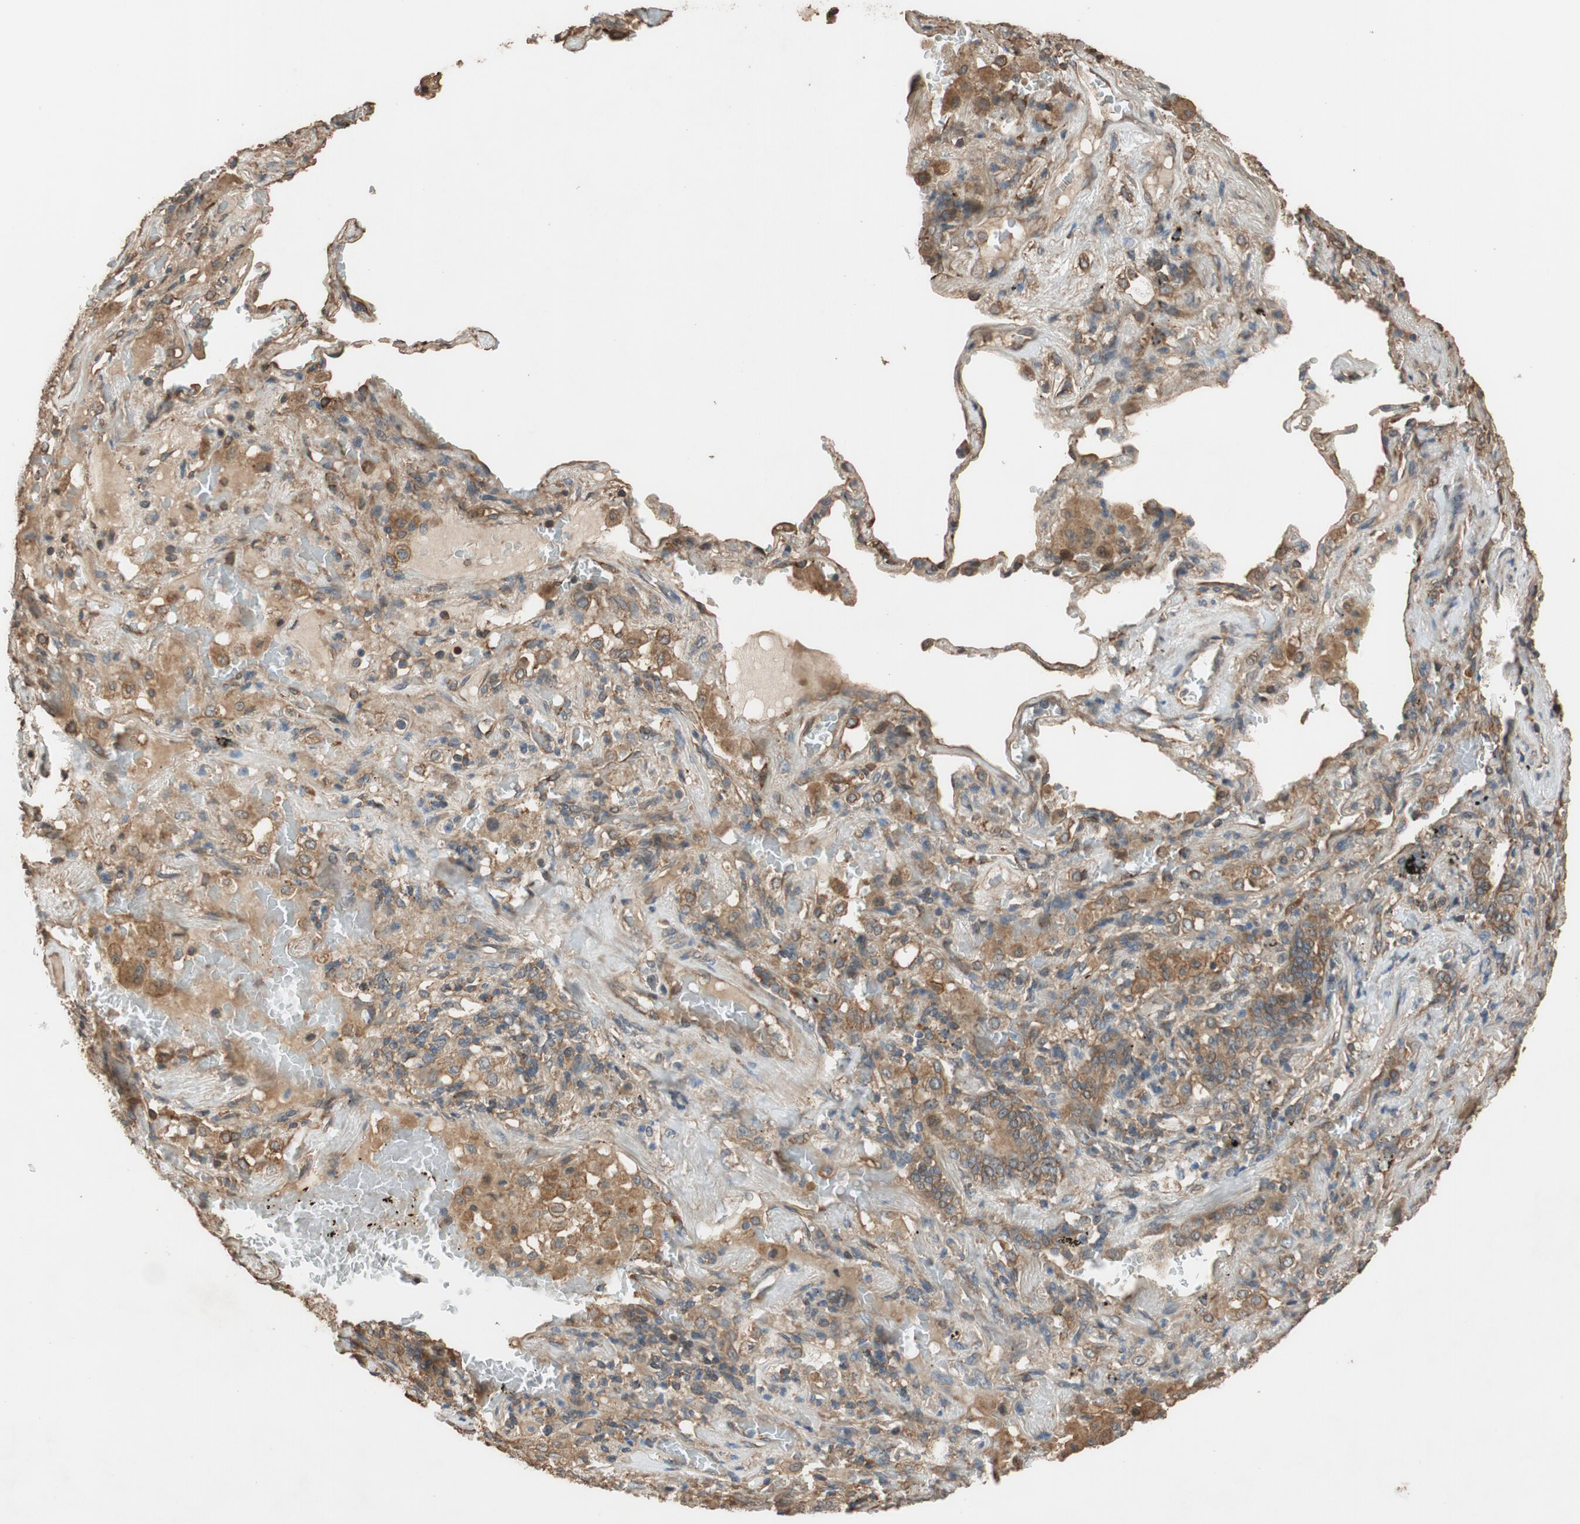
{"staining": {"intensity": "moderate", "quantity": "25%-75%", "location": "cytoplasmic/membranous"}, "tissue": "lung cancer", "cell_type": "Tumor cells", "image_type": "cancer", "snomed": [{"axis": "morphology", "description": "Squamous cell carcinoma, NOS"}, {"axis": "topography", "description": "Lung"}], "caption": "Approximately 25%-75% of tumor cells in lung cancer demonstrate moderate cytoplasmic/membranous protein staining as visualized by brown immunohistochemical staining.", "gene": "MST1R", "patient": {"sex": "male", "age": 57}}